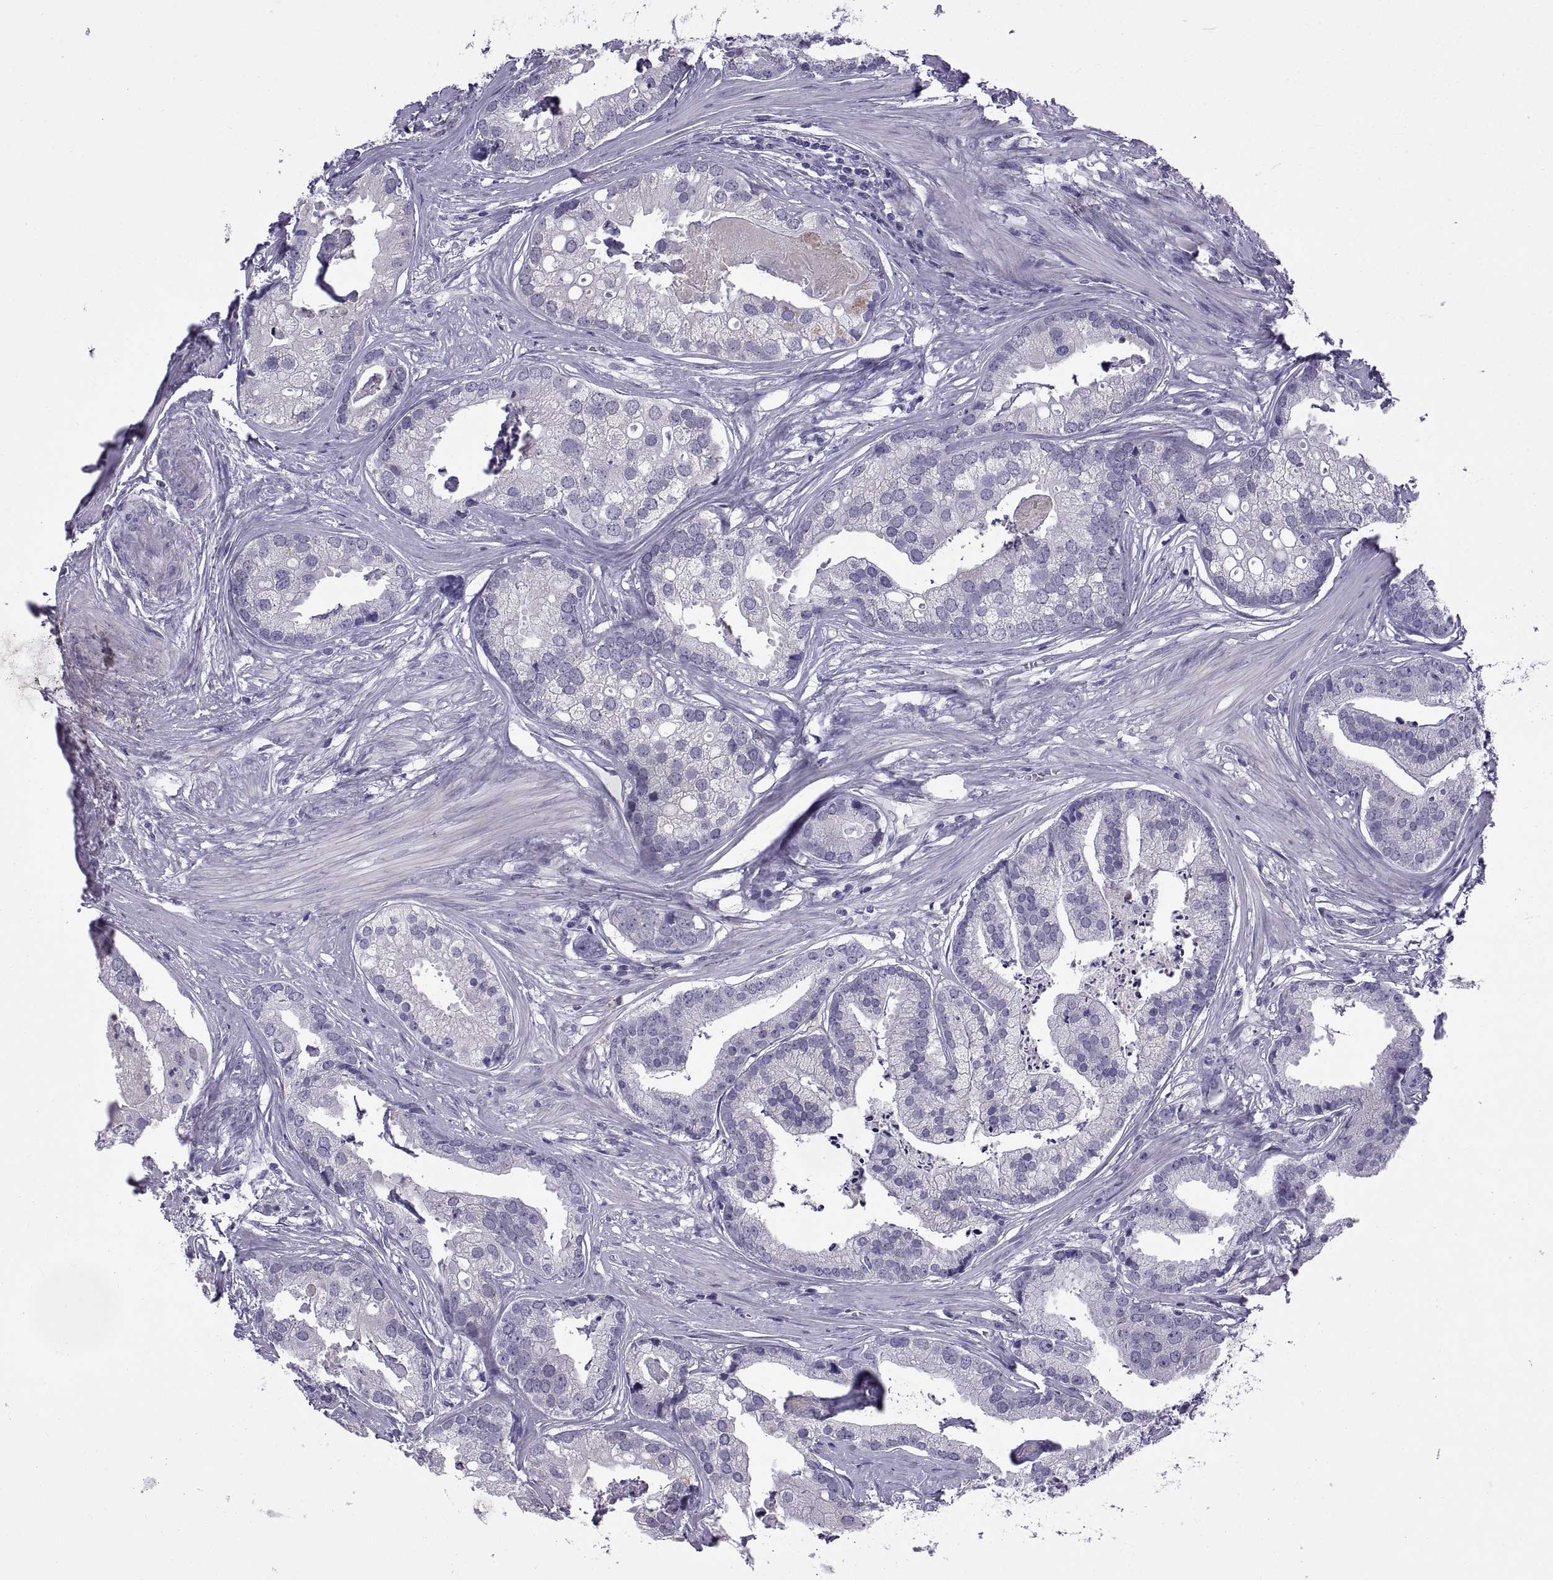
{"staining": {"intensity": "negative", "quantity": "none", "location": "none"}, "tissue": "prostate cancer", "cell_type": "Tumor cells", "image_type": "cancer", "snomed": [{"axis": "morphology", "description": "Adenocarcinoma, NOS"}, {"axis": "topography", "description": "Prostate and seminal vesicle, NOS"}, {"axis": "topography", "description": "Prostate"}], "caption": "Photomicrograph shows no protein expression in tumor cells of prostate cancer (adenocarcinoma) tissue.", "gene": "SPDYE1", "patient": {"sex": "male", "age": 44}}